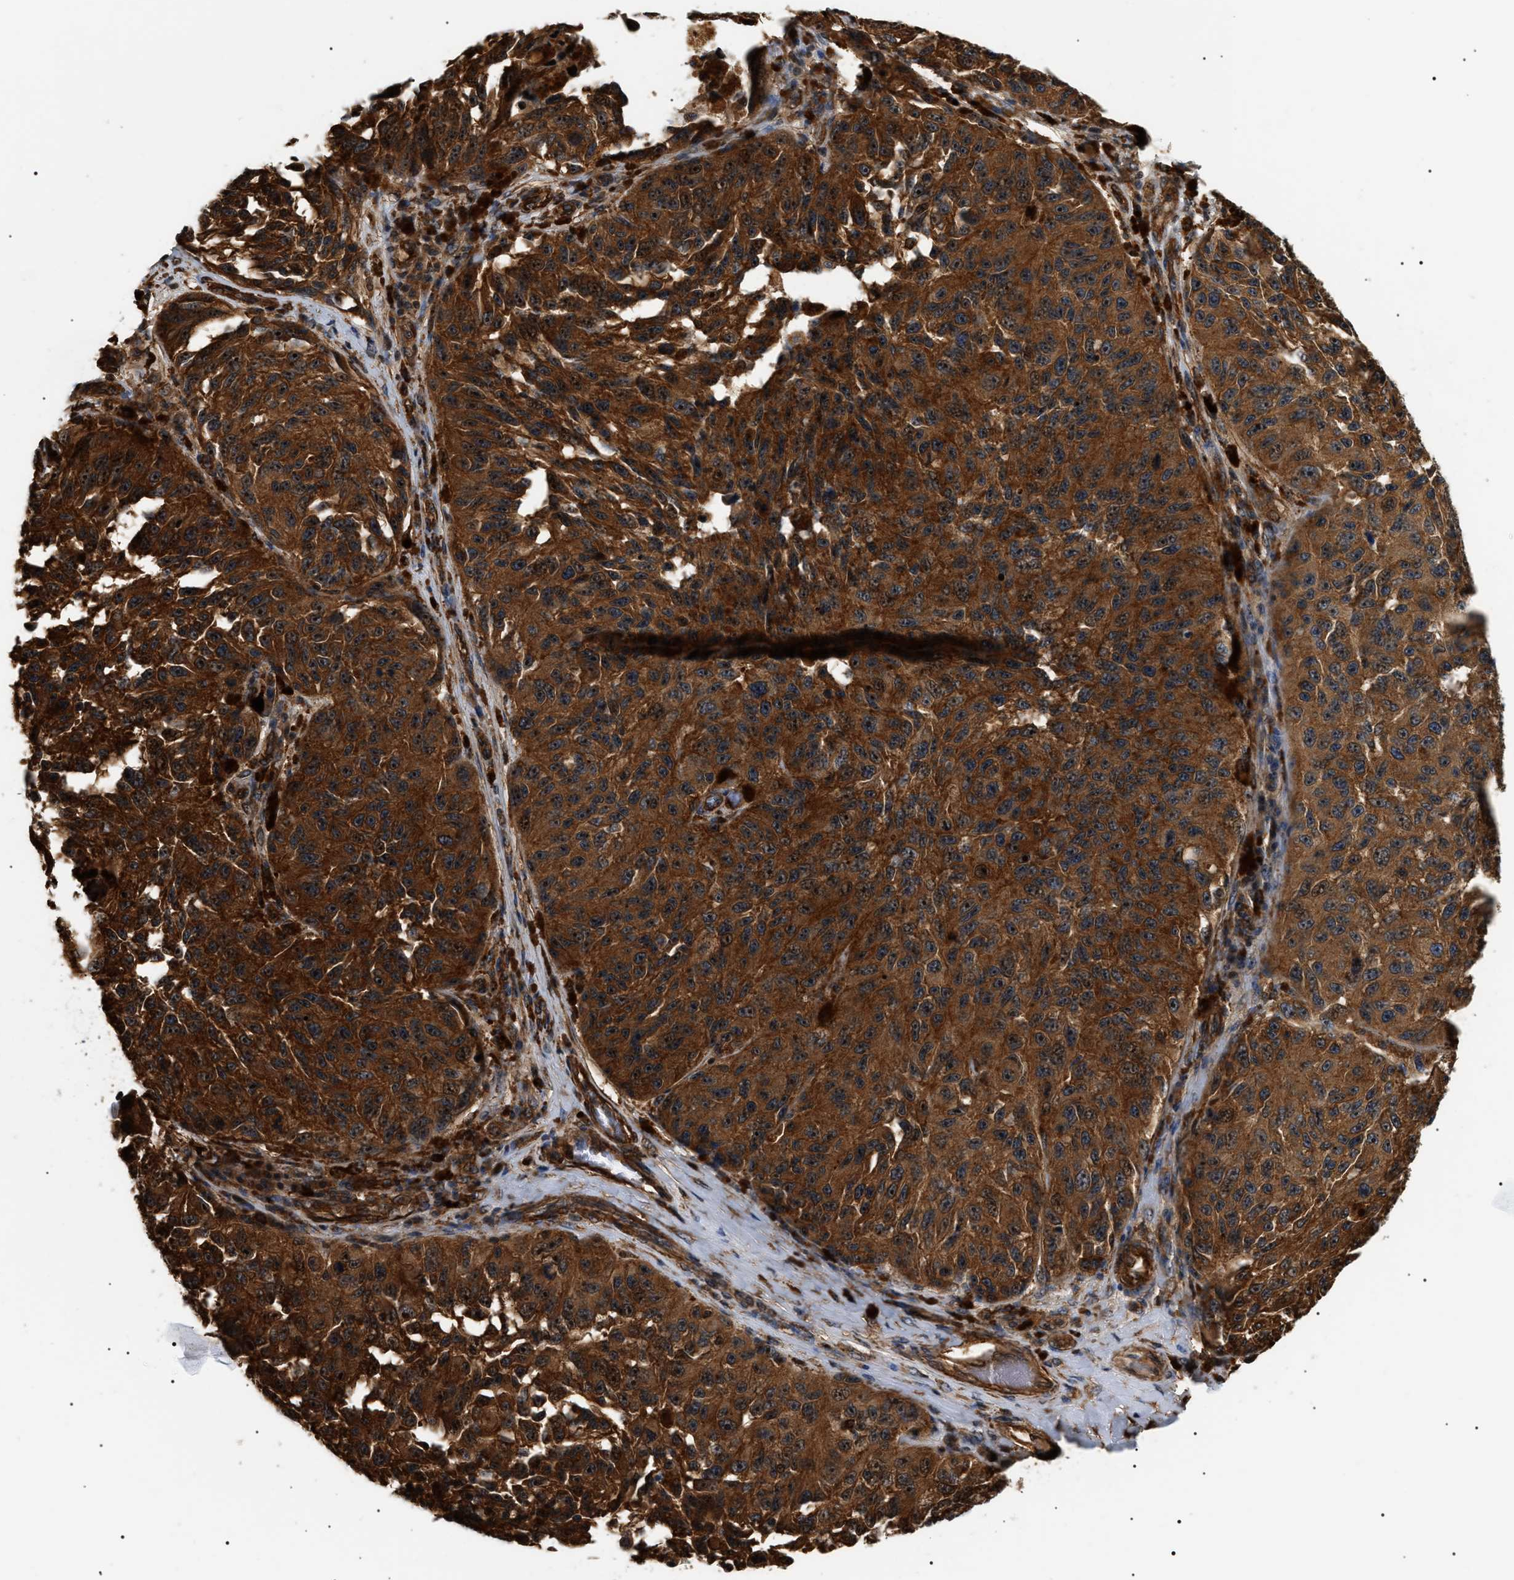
{"staining": {"intensity": "strong", "quantity": ">75%", "location": "cytoplasmic/membranous"}, "tissue": "melanoma", "cell_type": "Tumor cells", "image_type": "cancer", "snomed": [{"axis": "morphology", "description": "Malignant melanoma, NOS"}, {"axis": "topography", "description": "Skin"}], "caption": "Protein staining shows strong cytoplasmic/membranous staining in approximately >75% of tumor cells in melanoma.", "gene": "SH3GLB2", "patient": {"sex": "female", "age": 73}}